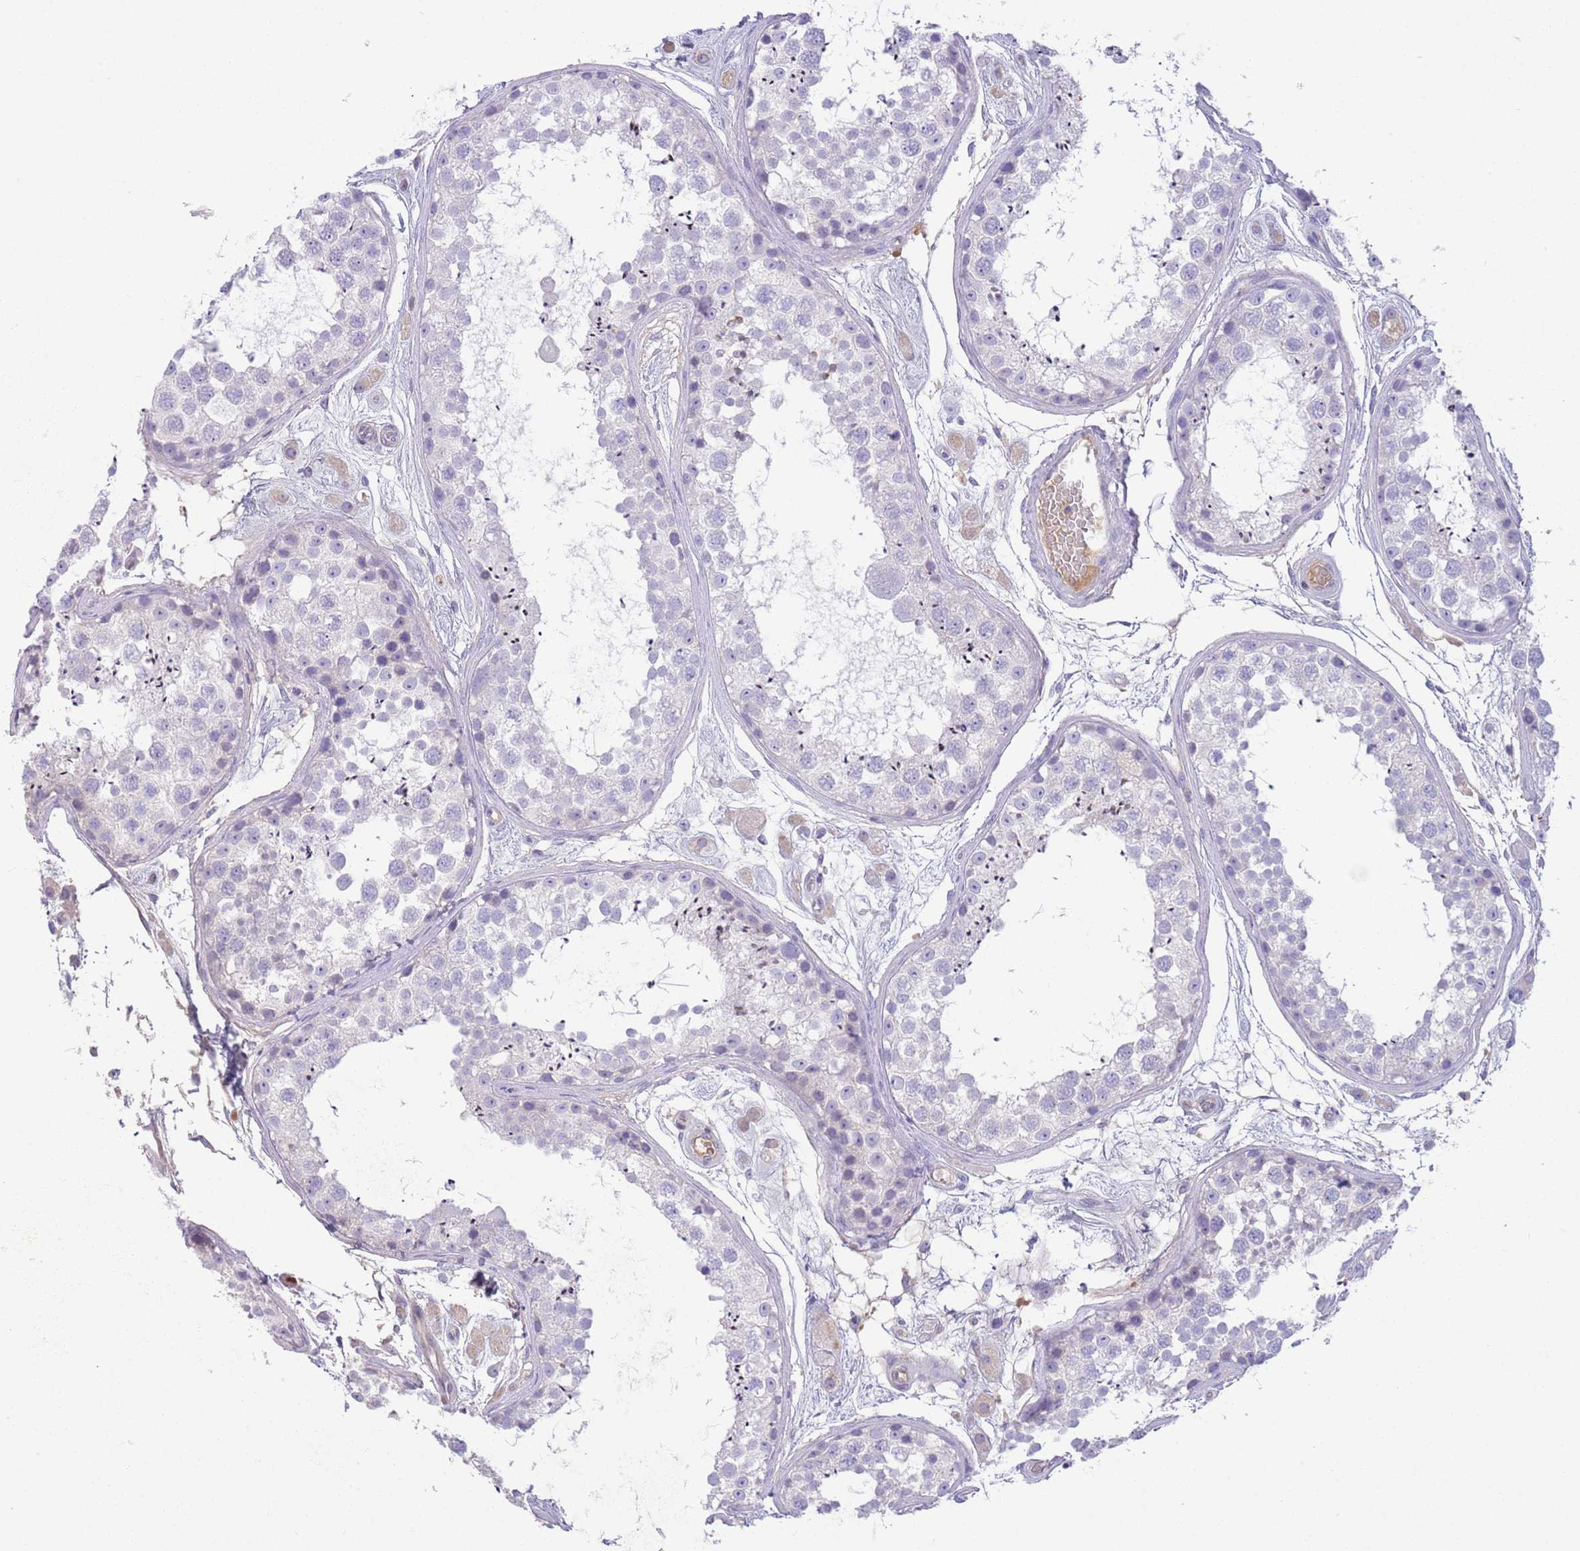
{"staining": {"intensity": "negative", "quantity": "none", "location": "none"}, "tissue": "testis", "cell_type": "Cells in seminiferous ducts", "image_type": "normal", "snomed": [{"axis": "morphology", "description": "Normal tissue, NOS"}, {"axis": "topography", "description": "Testis"}], "caption": "Photomicrograph shows no protein staining in cells in seminiferous ducts of normal testis. (DAB (3,3'-diaminobenzidine) IHC with hematoxylin counter stain).", "gene": "IGFL4", "patient": {"sex": "male", "age": 25}}